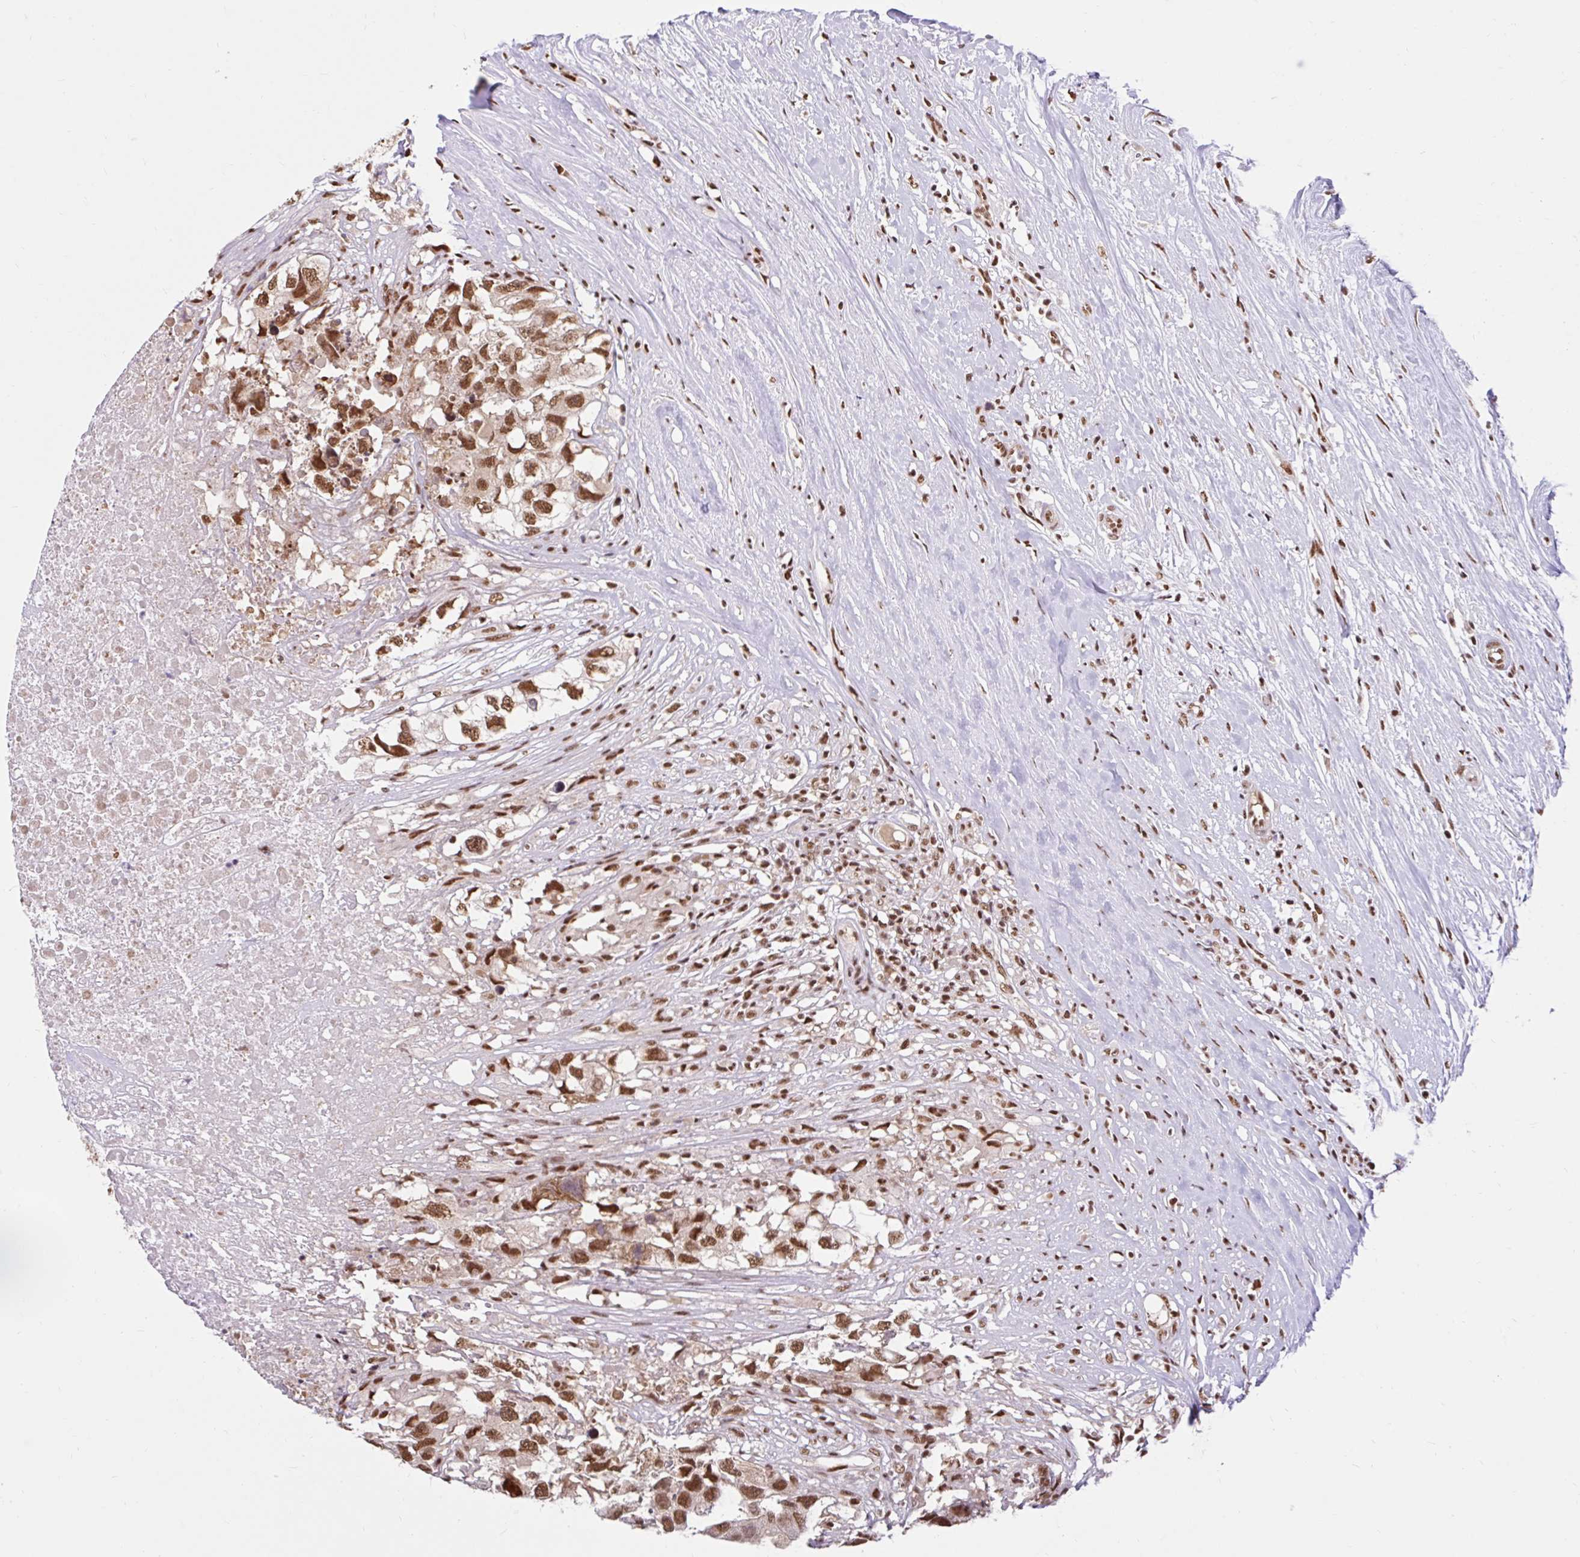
{"staining": {"intensity": "moderate", "quantity": ">75%", "location": "nuclear"}, "tissue": "testis cancer", "cell_type": "Tumor cells", "image_type": "cancer", "snomed": [{"axis": "morphology", "description": "Carcinoma, Embryonal, NOS"}, {"axis": "topography", "description": "Testis"}], "caption": "Moderate nuclear positivity is present in about >75% of tumor cells in embryonal carcinoma (testis).", "gene": "ABCA9", "patient": {"sex": "male", "age": 83}}